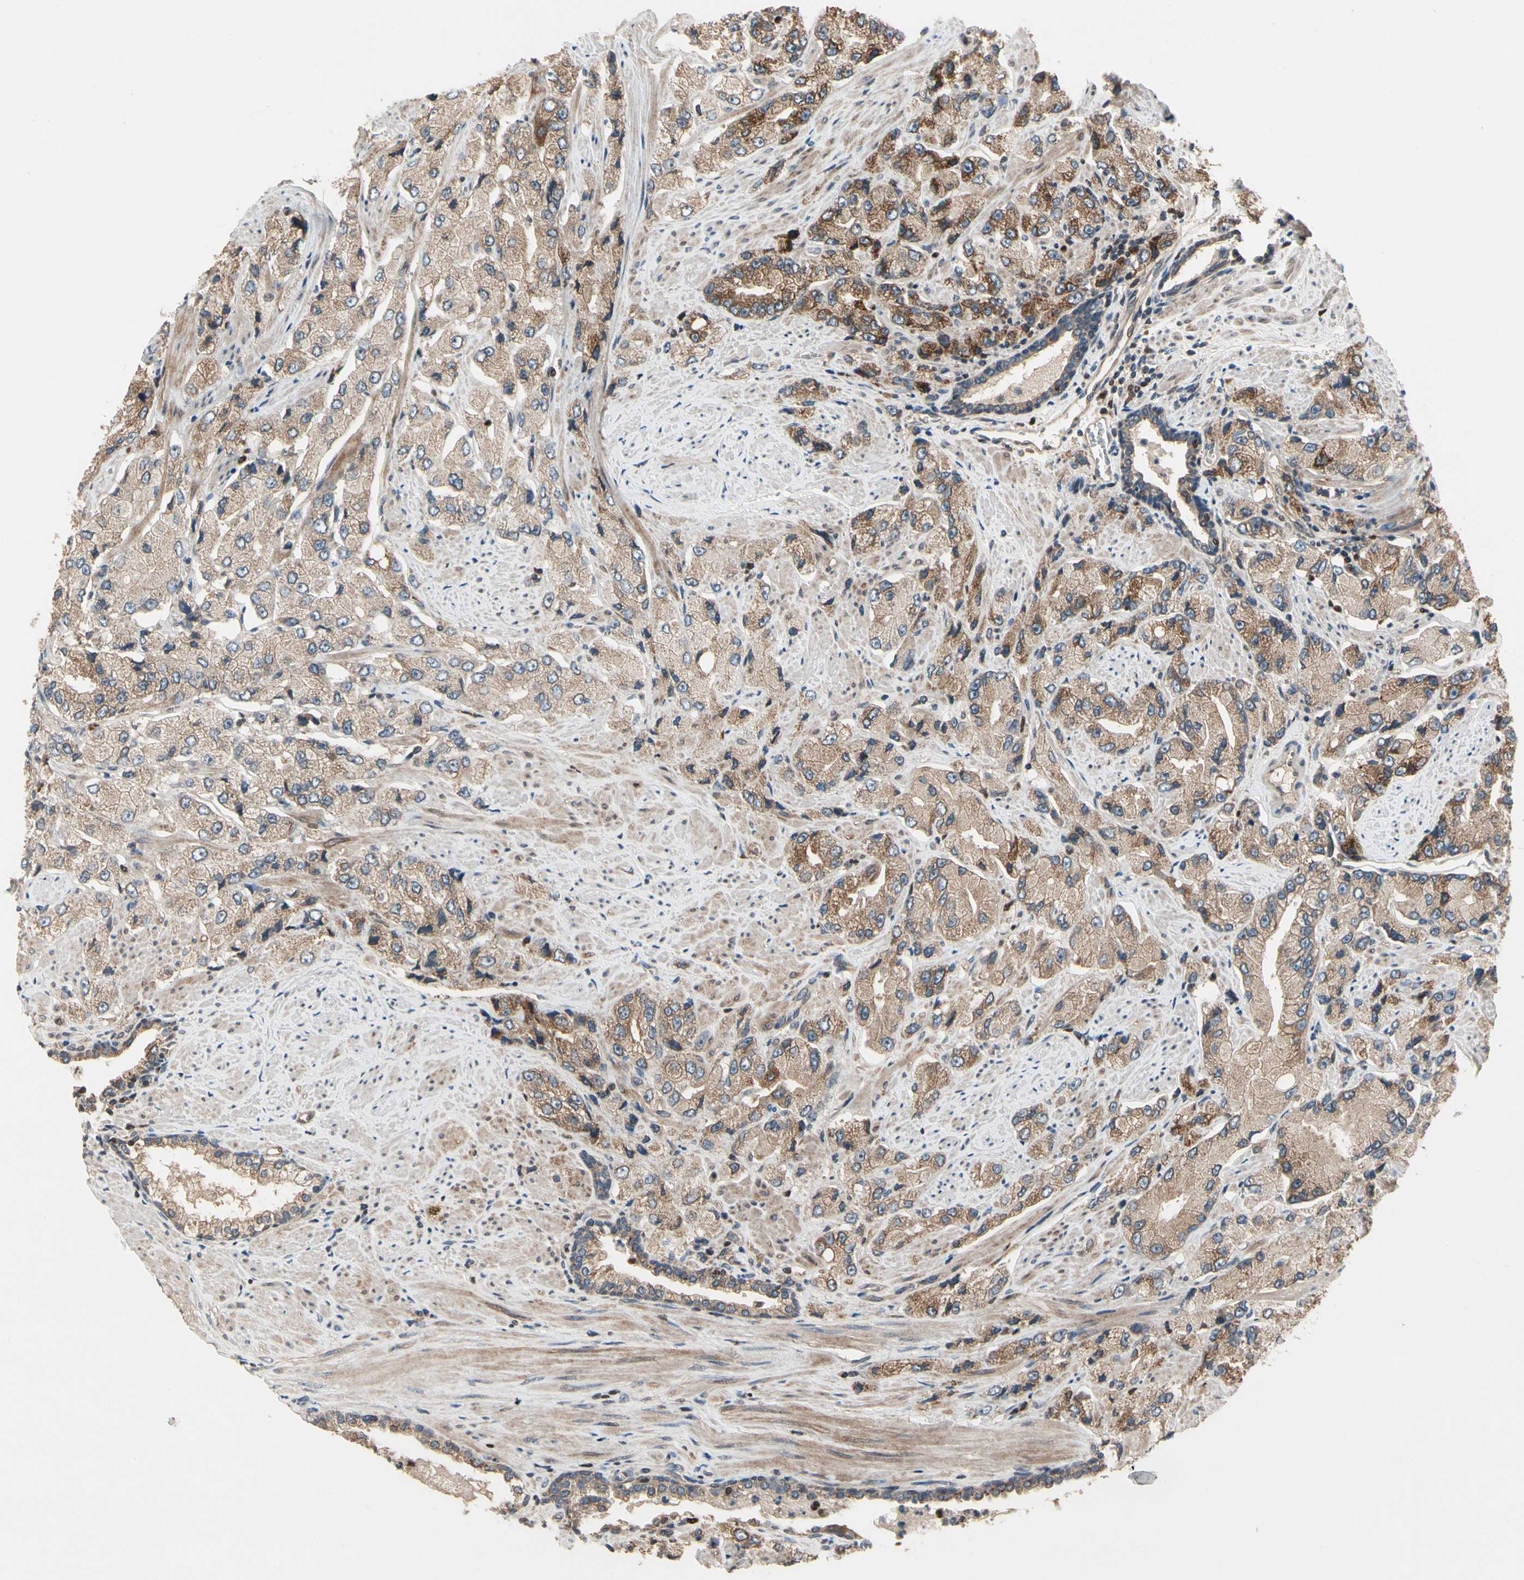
{"staining": {"intensity": "moderate", "quantity": ">75%", "location": "cytoplasmic/membranous"}, "tissue": "prostate cancer", "cell_type": "Tumor cells", "image_type": "cancer", "snomed": [{"axis": "morphology", "description": "Adenocarcinoma, High grade"}, {"axis": "topography", "description": "Prostate"}], "caption": "Brown immunohistochemical staining in prostate high-grade adenocarcinoma displays moderate cytoplasmic/membranous staining in about >75% of tumor cells. (DAB (3,3'-diaminobenzidine) IHC with brightfield microscopy, high magnification).", "gene": "CGREF1", "patient": {"sex": "male", "age": 58}}